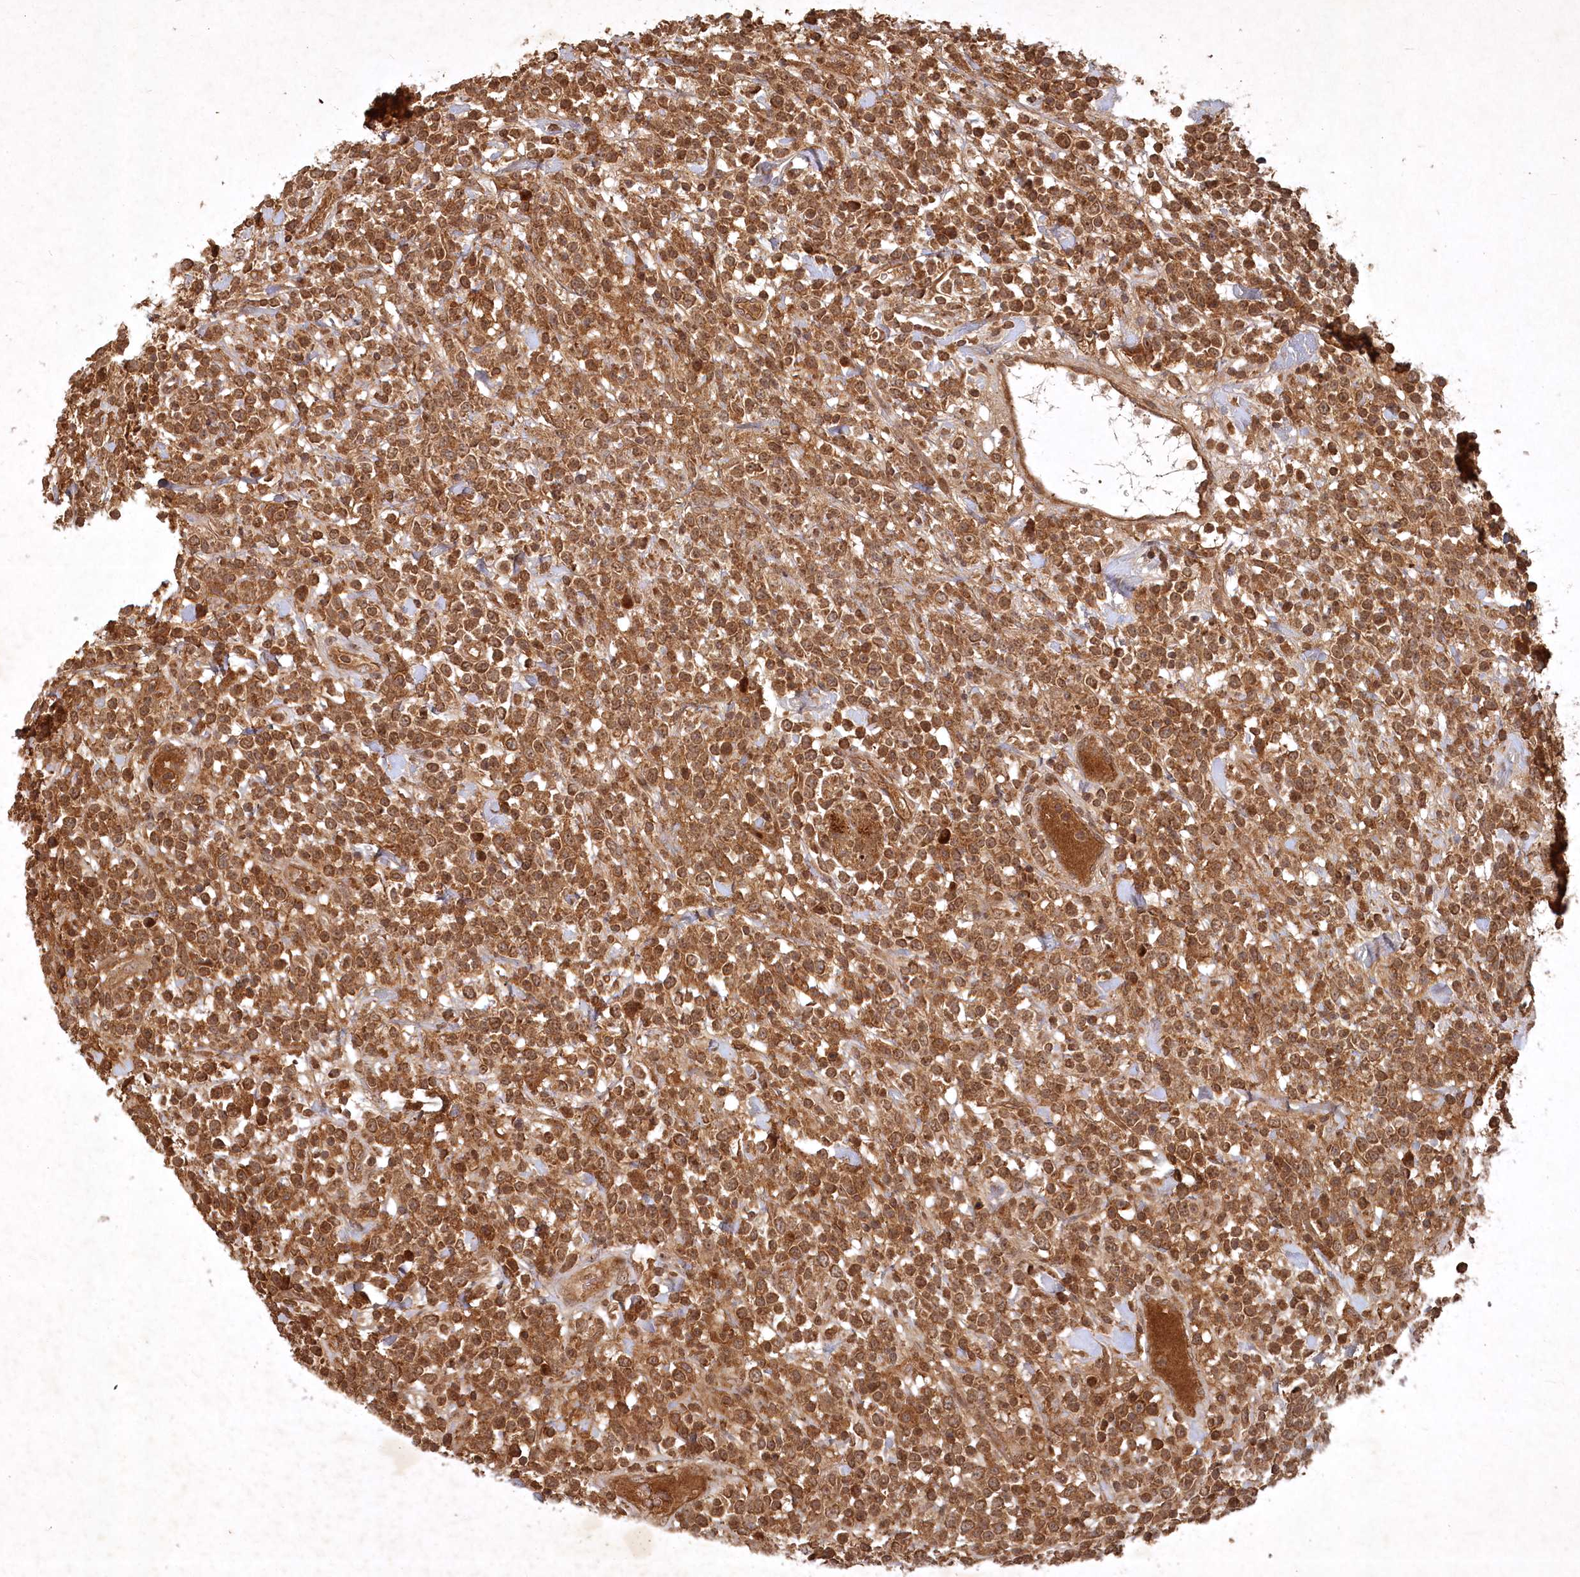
{"staining": {"intensity": "moderate", "quantity": ">75%", "location": "cytoplasmic/membranous,nuclear"}, "tissue": "lymphoma", "cell_type": "Tumor cells", "image_type": "cancer", "snomed": [{"axis": "morphology", "description": "Malignant lymphoma, non-Hodgkin's type, High grade"}, {"axis": "topography", "description": "Colon"}], "caption": "Lymphoma stained with DAB immunohistochemistry exhibits medium levels of moderate cytoplasmic/membranous and nuclear positivity in about >75% of tumor cells.", "gene": "UNC93A", "patient": {"sex": "female", "age": 53}}